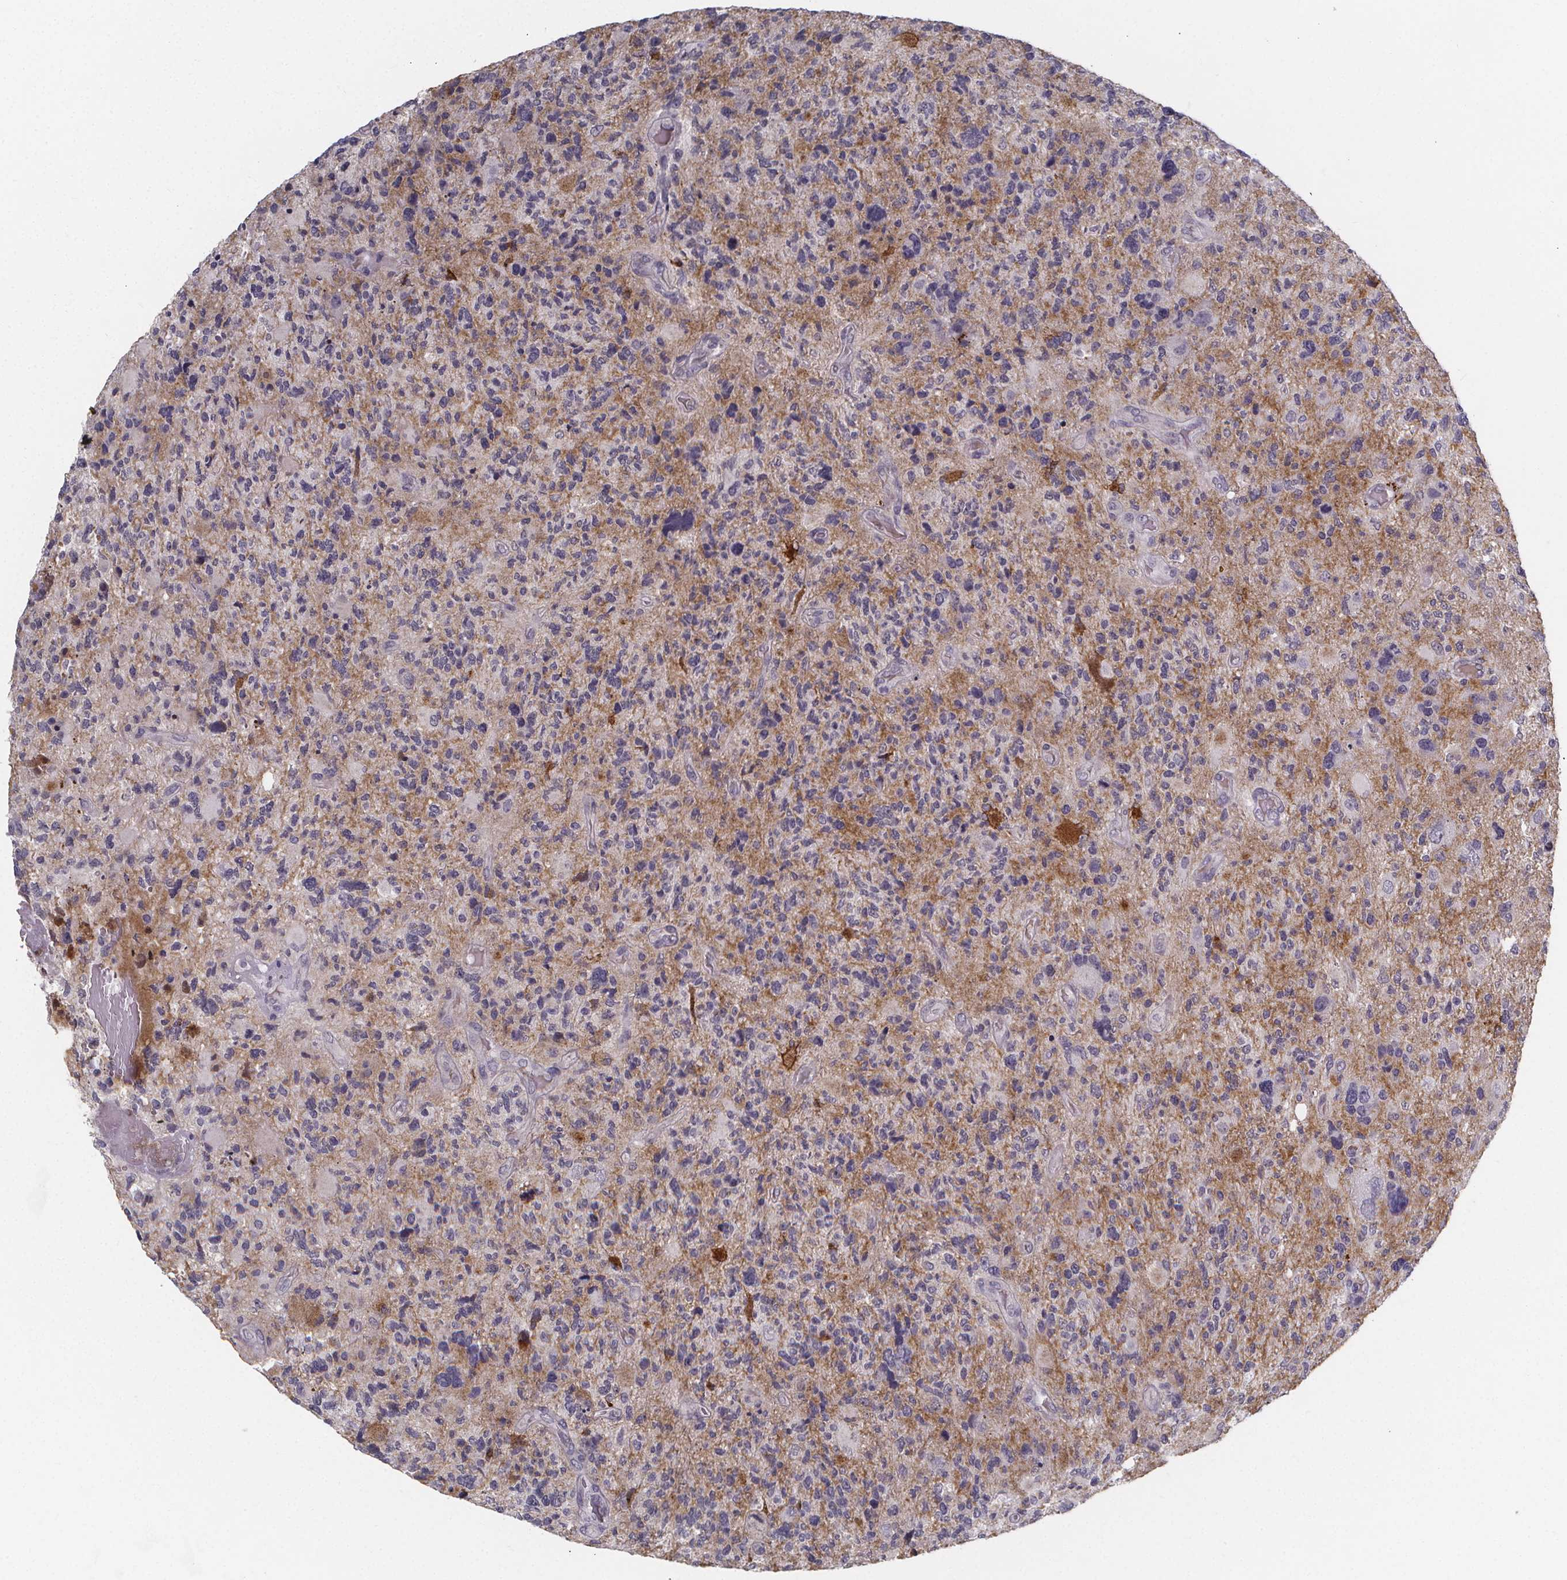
{"staining": {"intensity": "negative", "quantity": "none", "location": "none"}, "tissue": "glioma", "cell_type": "Tumor cells", "image_type": "cancer", "snomed": [{"axis": "morphology", "description": "Glioma, malignant, High grade"}, {"axis": "topography", "description": "Brain"}], "caption": "Glioma stained for a protein using IHC exhibits no positivity tumor cells.", "gene": "AGT", "patient": {"sex": "female", "age": 71}}